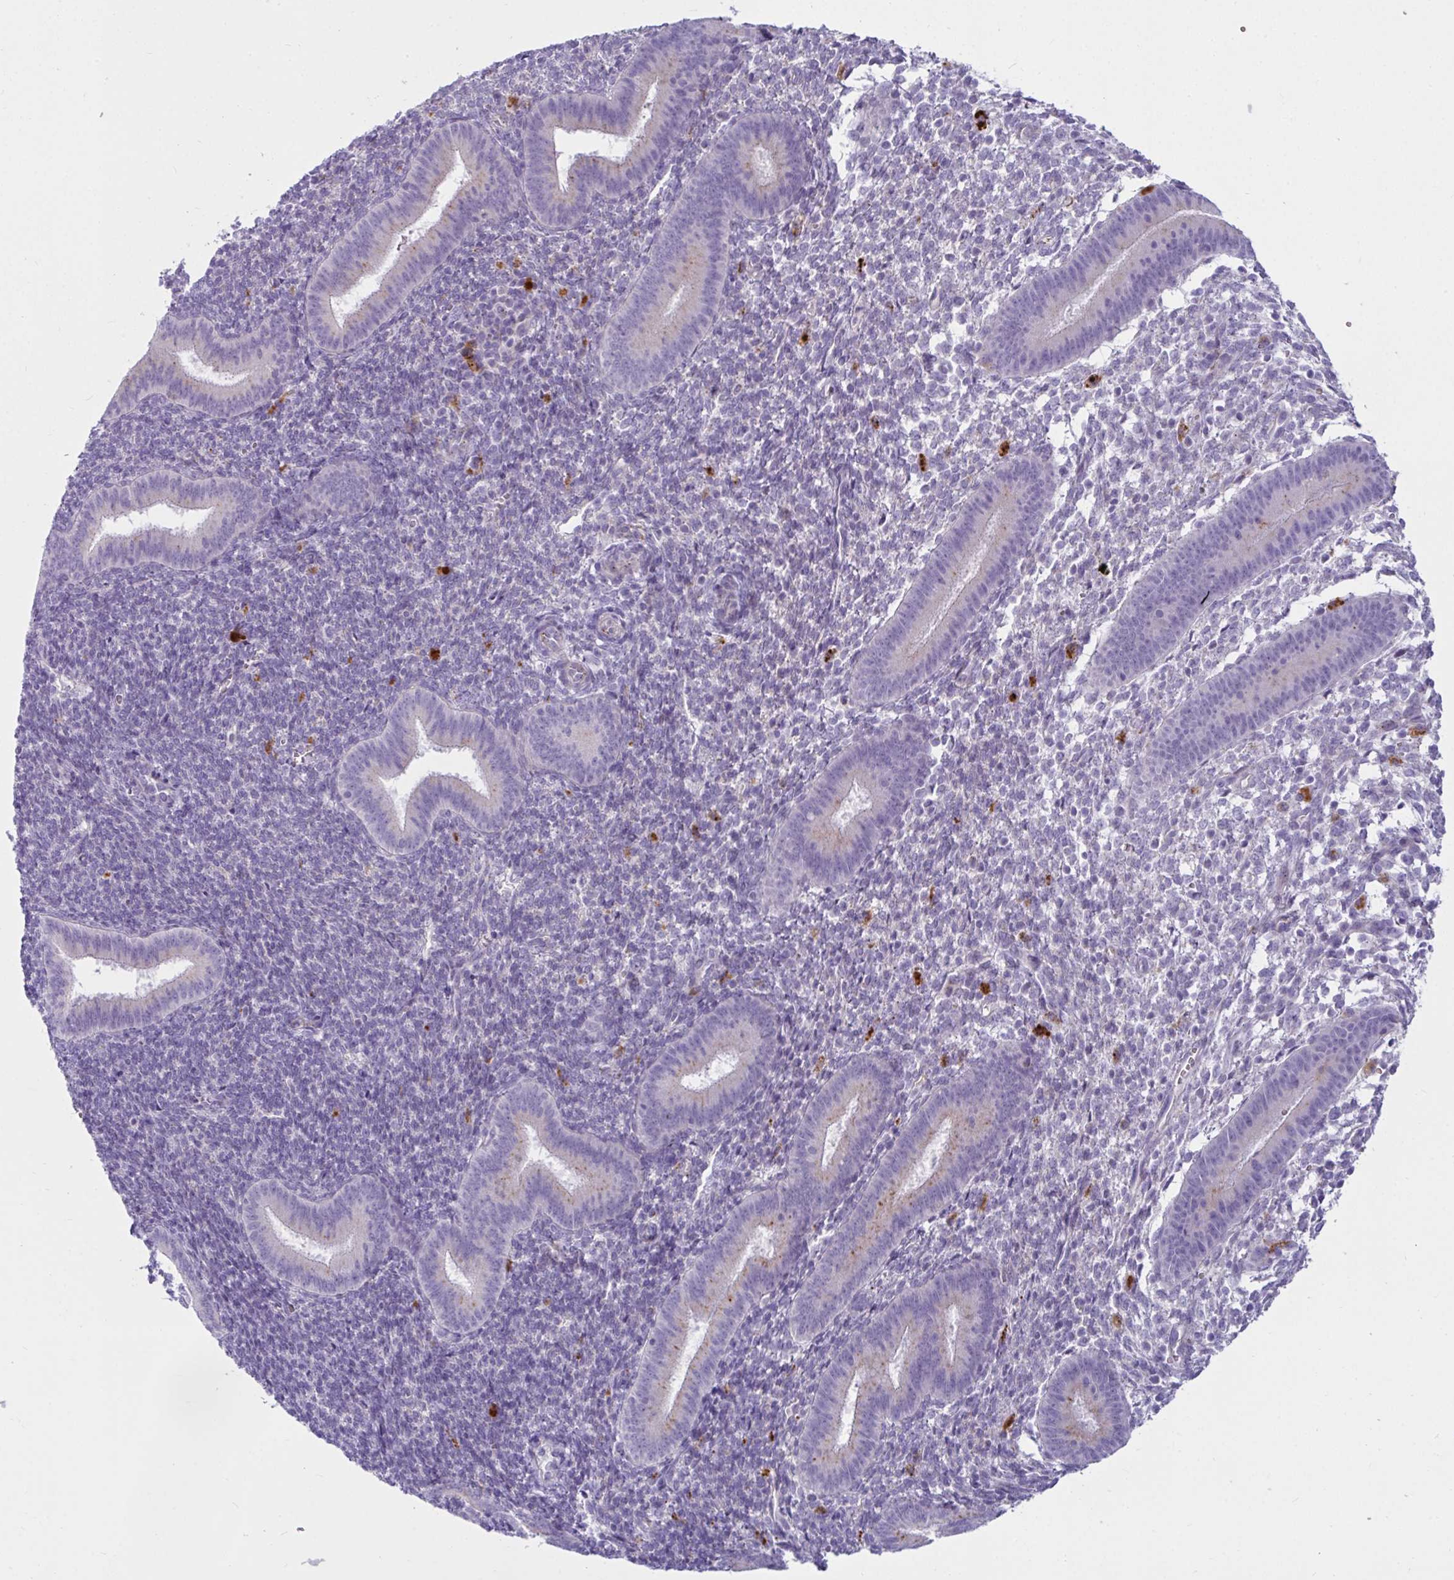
{"staining": {"intensity": "negative", "quantity": "none", "location": "none"}, "tissue": "endometrium", "cell_type": "Cells in endometrial stroma", "image_type": "normal", "snomed": [{"axis": "morphology", "description": "Normal tissue, NOS"}, {"axis": "topography", "description": "Endometrium"}], "caption": "DAB (3,3'-diaminobenzidine) immunohistochemical staining of benign human endometrium reveals no significant positivity in cells in endometrial stroma. (Immunohistochemistry, brightfield microscopy, high magnification).", "gene": "CTSZ", "patient": {"sex": "female", "age": 25}}